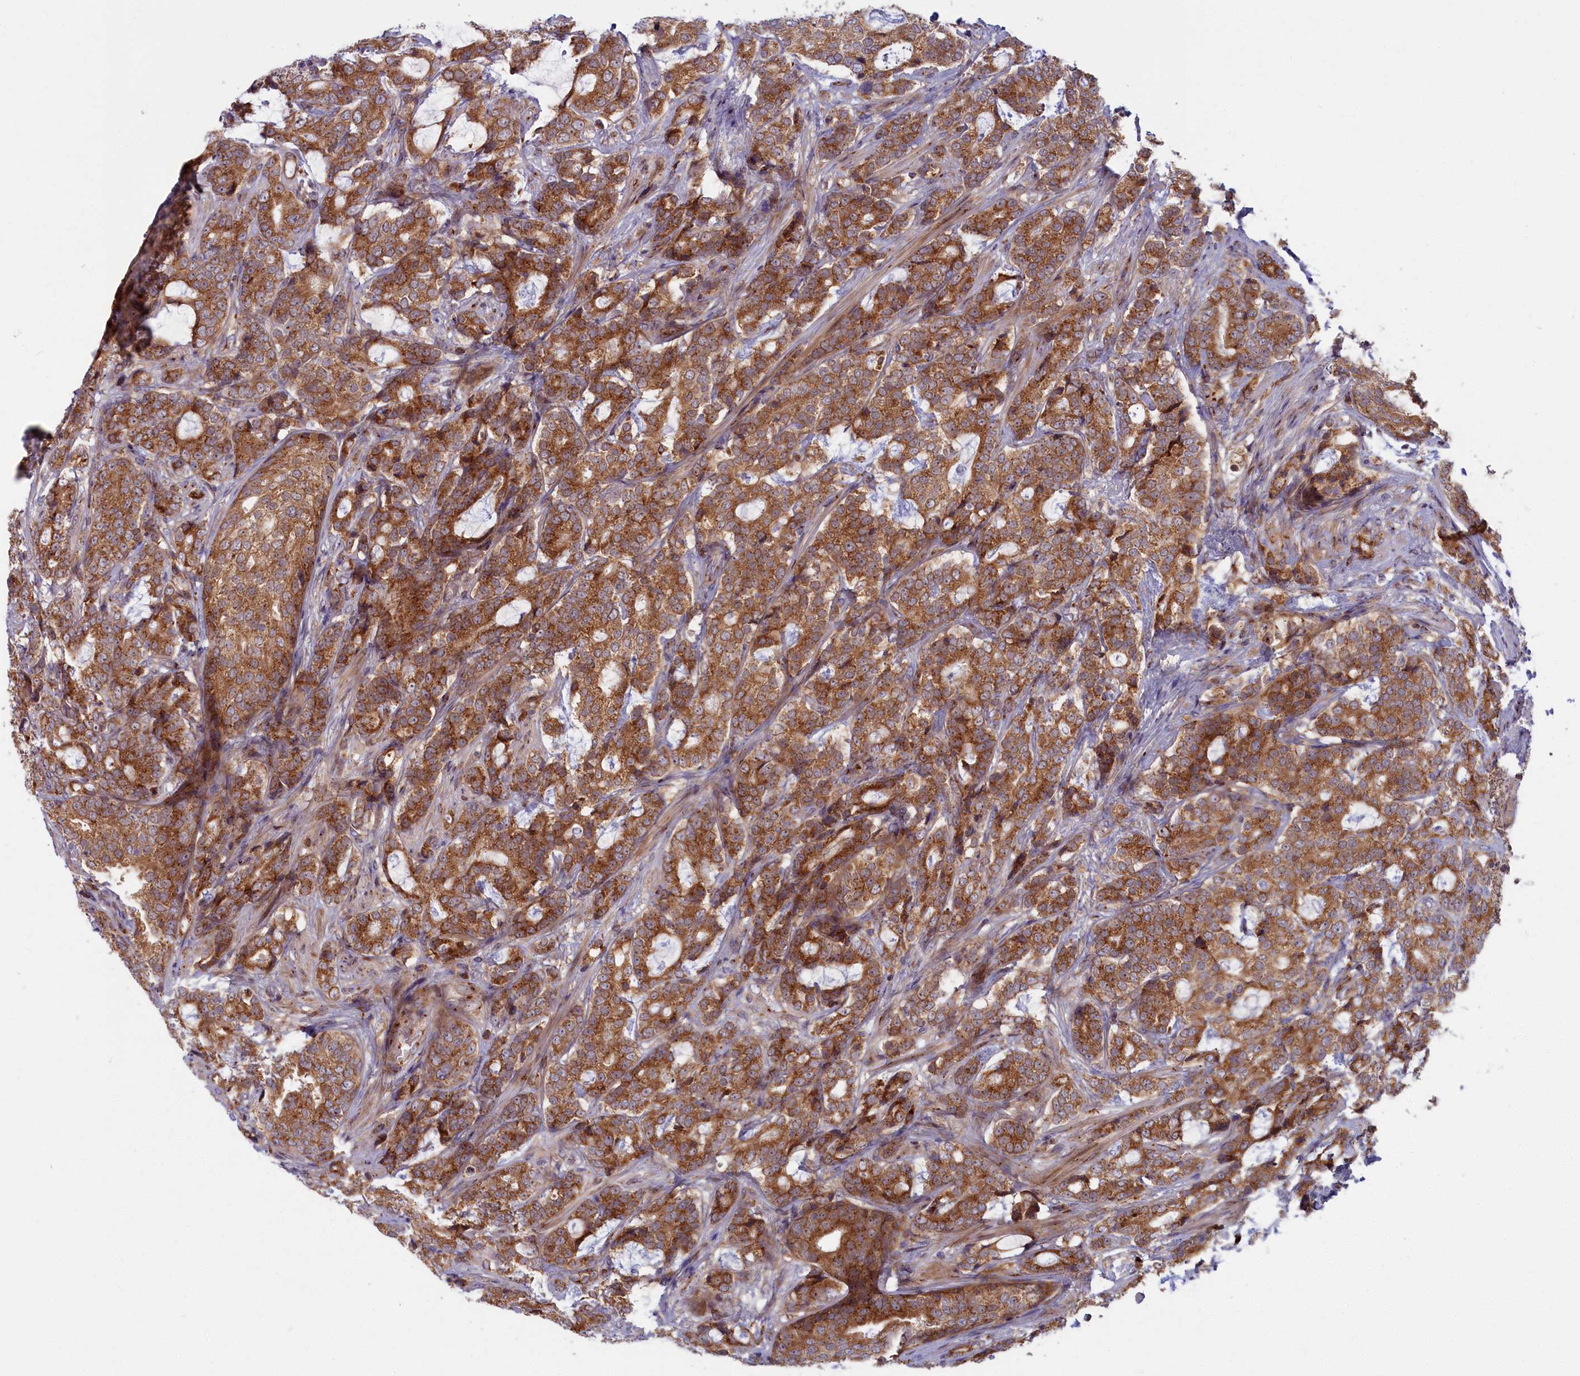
{"staining": {"intensity": "strong", "quantity": ">75%", "location": "cytoplasmic/membranous"}, "tissue": "prostate cancer", "cell_type": "Tumor cells", "image_type": "cancer", "snomed": [{"axis": "morphology", "description": "Adenocarcinoma, High grade"}, {"axis": "topography", "description": "Prostate"}], "caption": "Protein staining reveals strong cytoplasmic/membranous positivity in about >75% of tumor cells in high-grade adenocarcinoma (prostate).", "gene": "BLVRB", "patient": {"sex": "male", "age": 67}}